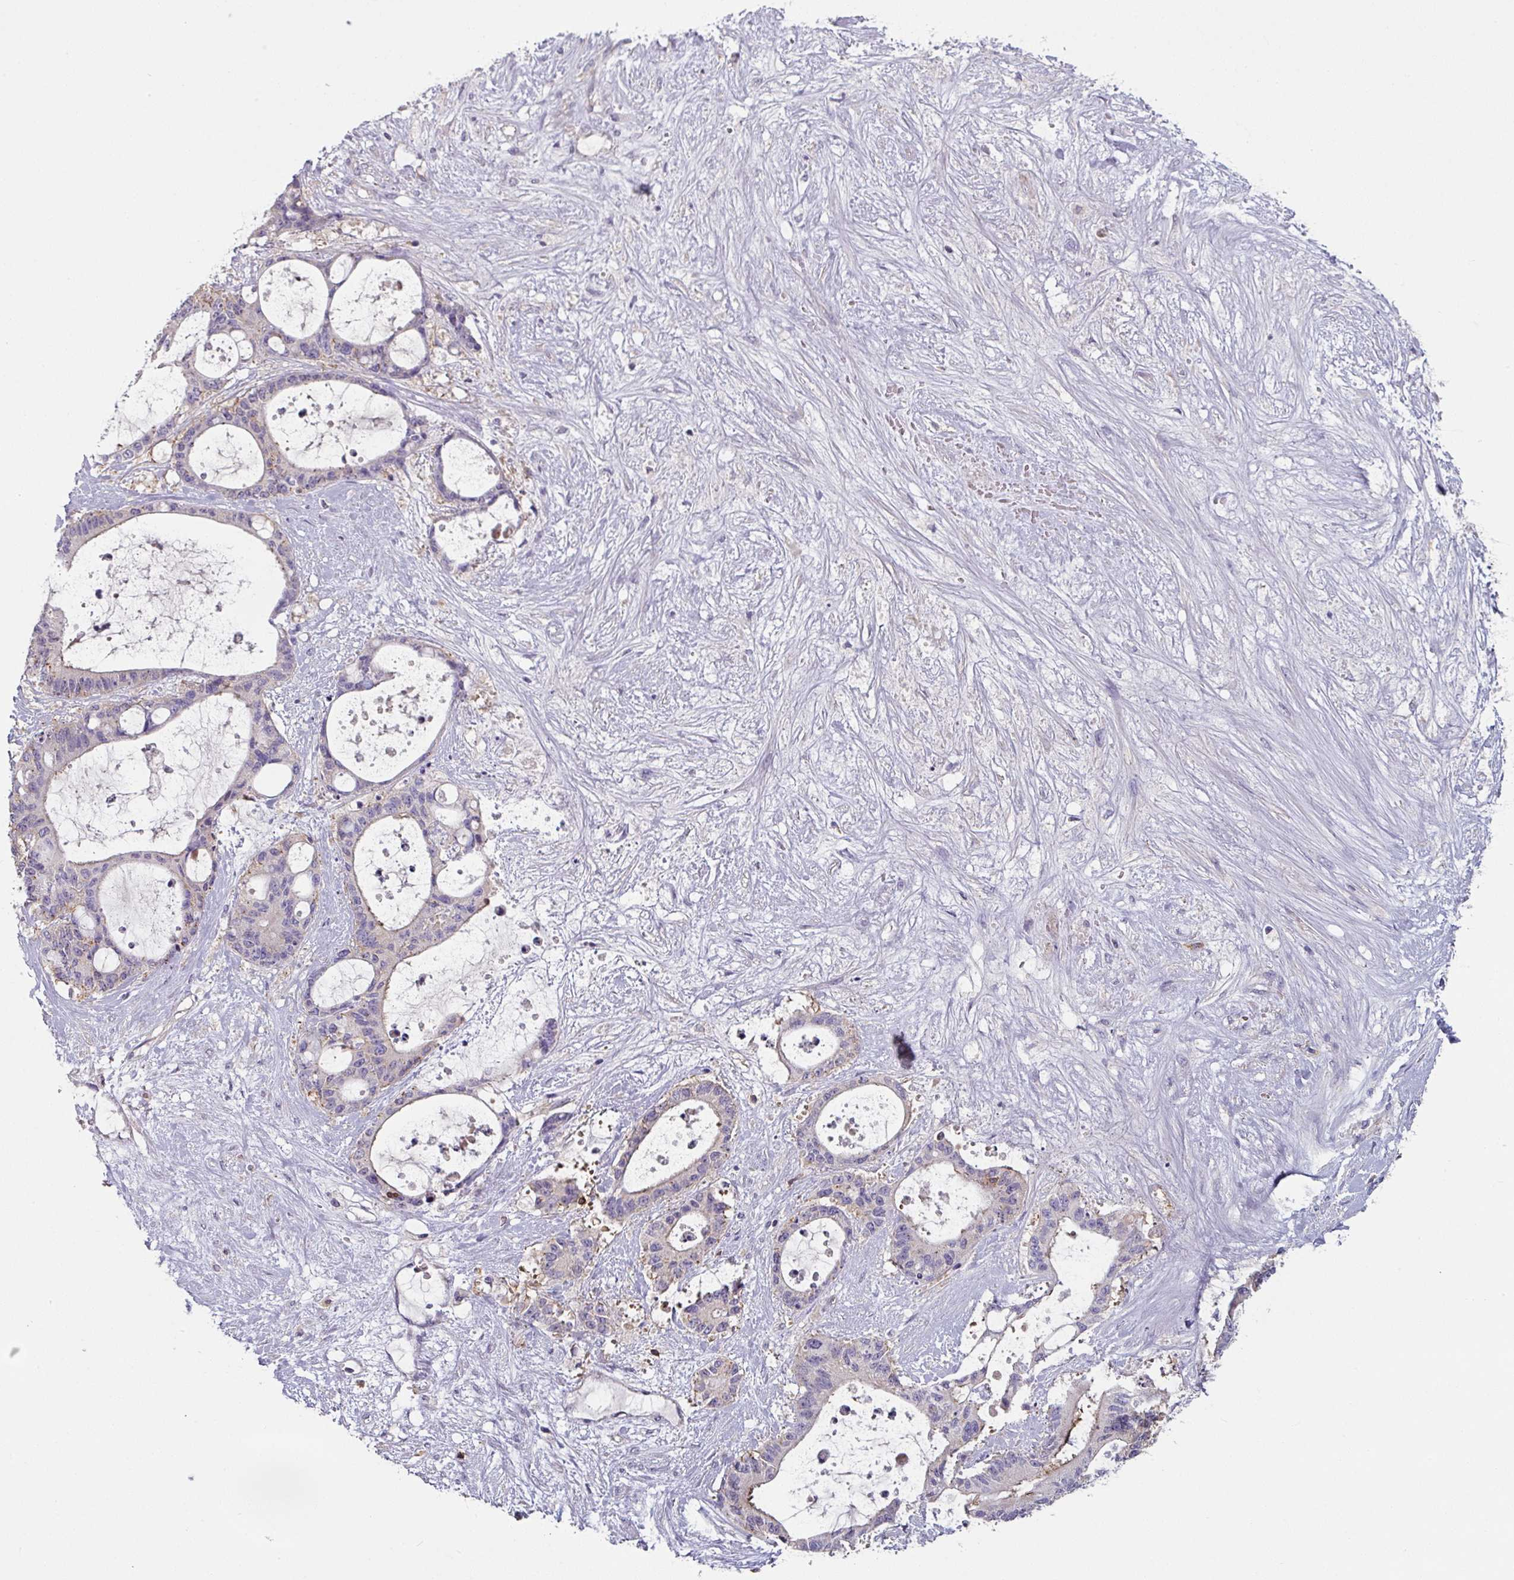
{"staining": {"intensity": "negative", "quantity": "none", "location": "none"}, "tissue": "liver cancer", "cell_type": "Tumor cells", "image_type": "cancer", "snomed": [{"axis": "morphology", "description": "Normal tissue, NOS"}, {"axis": "morphology", "description": "Cholangiocarcinoma"}, {"axis": "topography", "description": "Liver"}, {"axis": "topography", "description": "Peripheral nerve tissue"}], "caption": "Immunohistochemistry (IHC) image of neoplastic tissue: human liver cholangiocarcinoma stained with DAB (3,3'-diaminobenzidine) displays no significant protein expression in tumor cells.", "gene": "CD3G", "patient": {"sex": "female", "age": 73}}